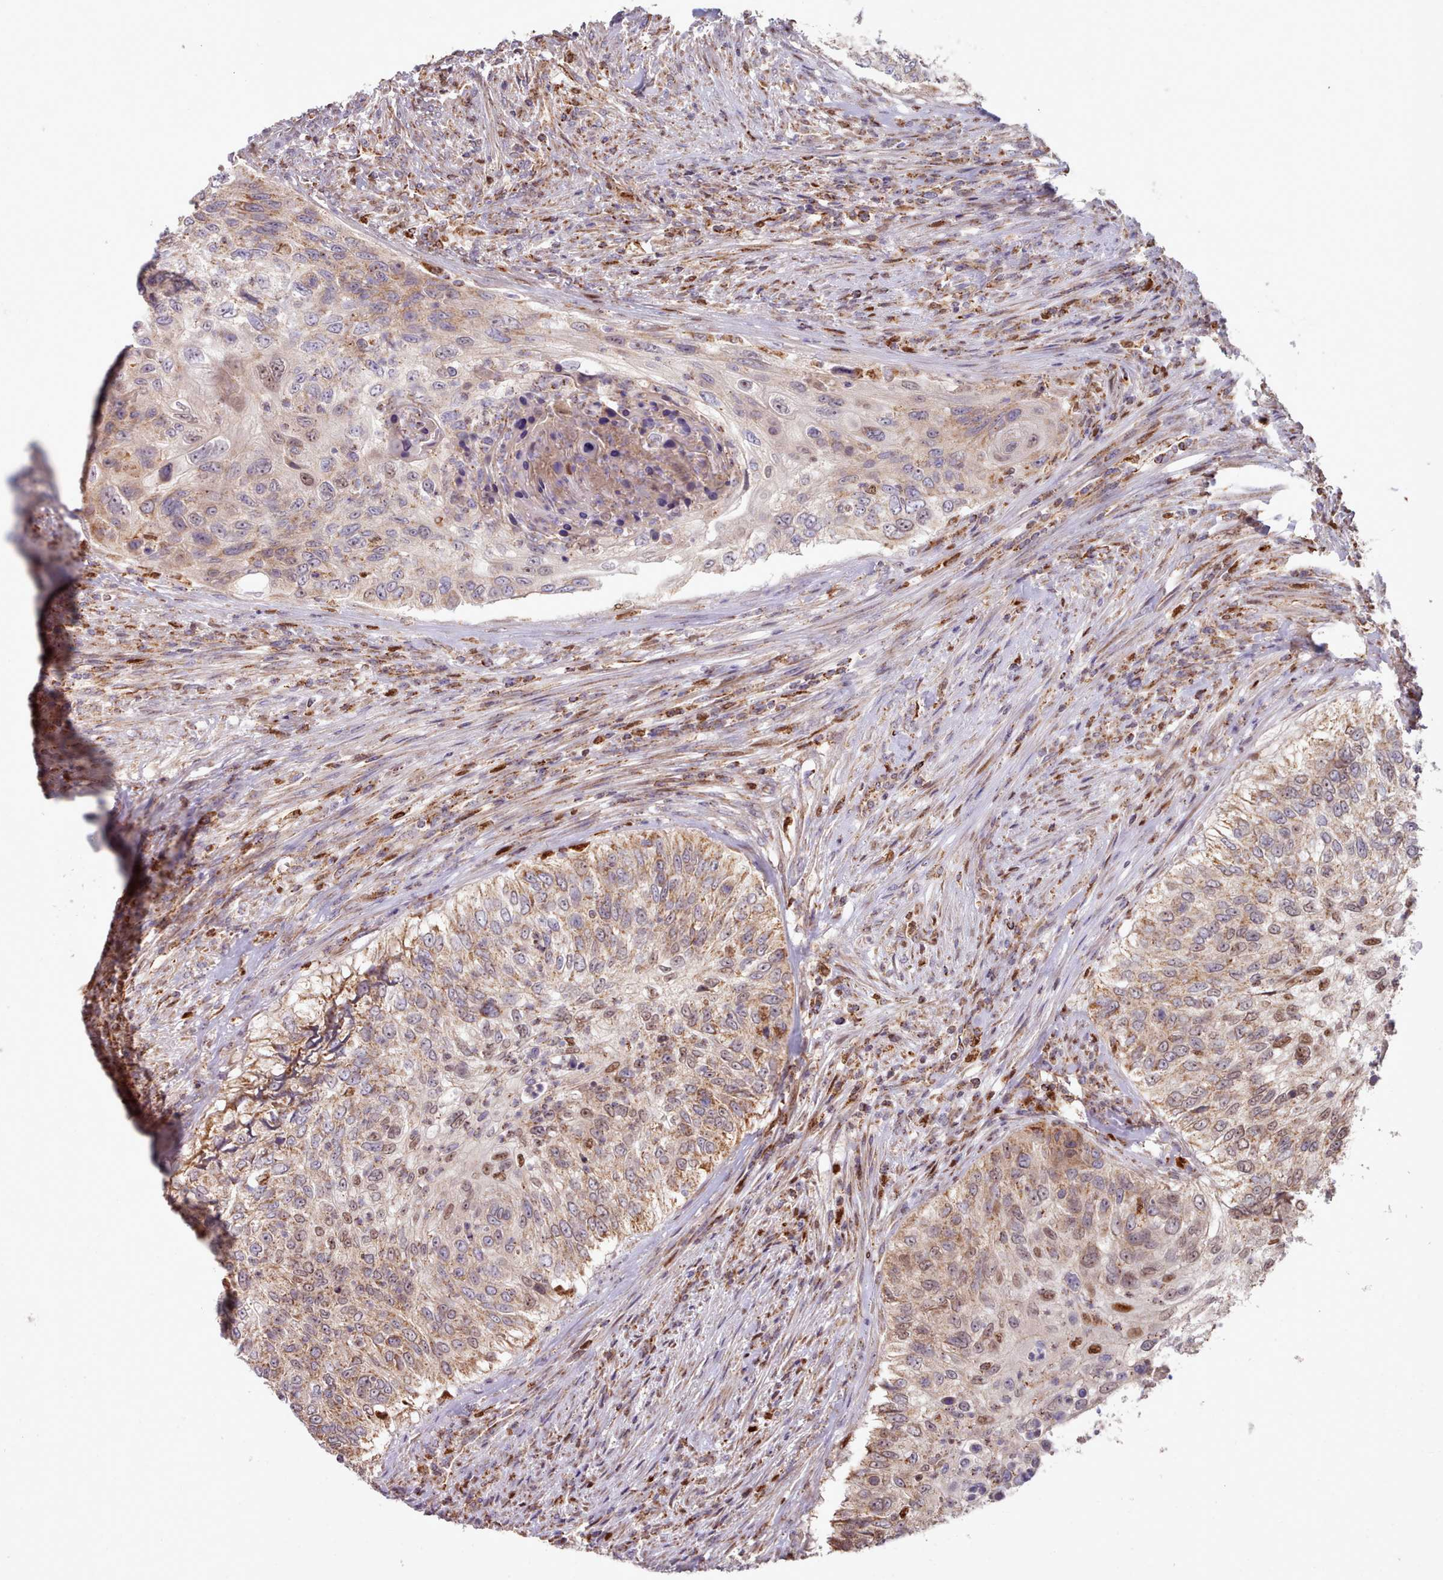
{"staining": {"intensity": "moderate", "quantity": "25%-75%", "location": "cytoplasmic/membranous,nuclear"}, "tissue": "urothelial cancer", "cell_type": "Tumor cells", "image_type": "cancer", "snomed": [{"axis": "morphology", "description": "Urothelial carcinoma, High grade"}, {"axis": "topography", "description": "Urinary bladder"}], "caption": "High-grade urothelial carcinoma stained with DAB IHC demonstrates medium levels of moderate cytoplasmic/membranous and nuclear positivity in approximately 25%-75% of tumor cells.", "gene": "HSDL2", "patient": {"sex": "female", "age": 60}}